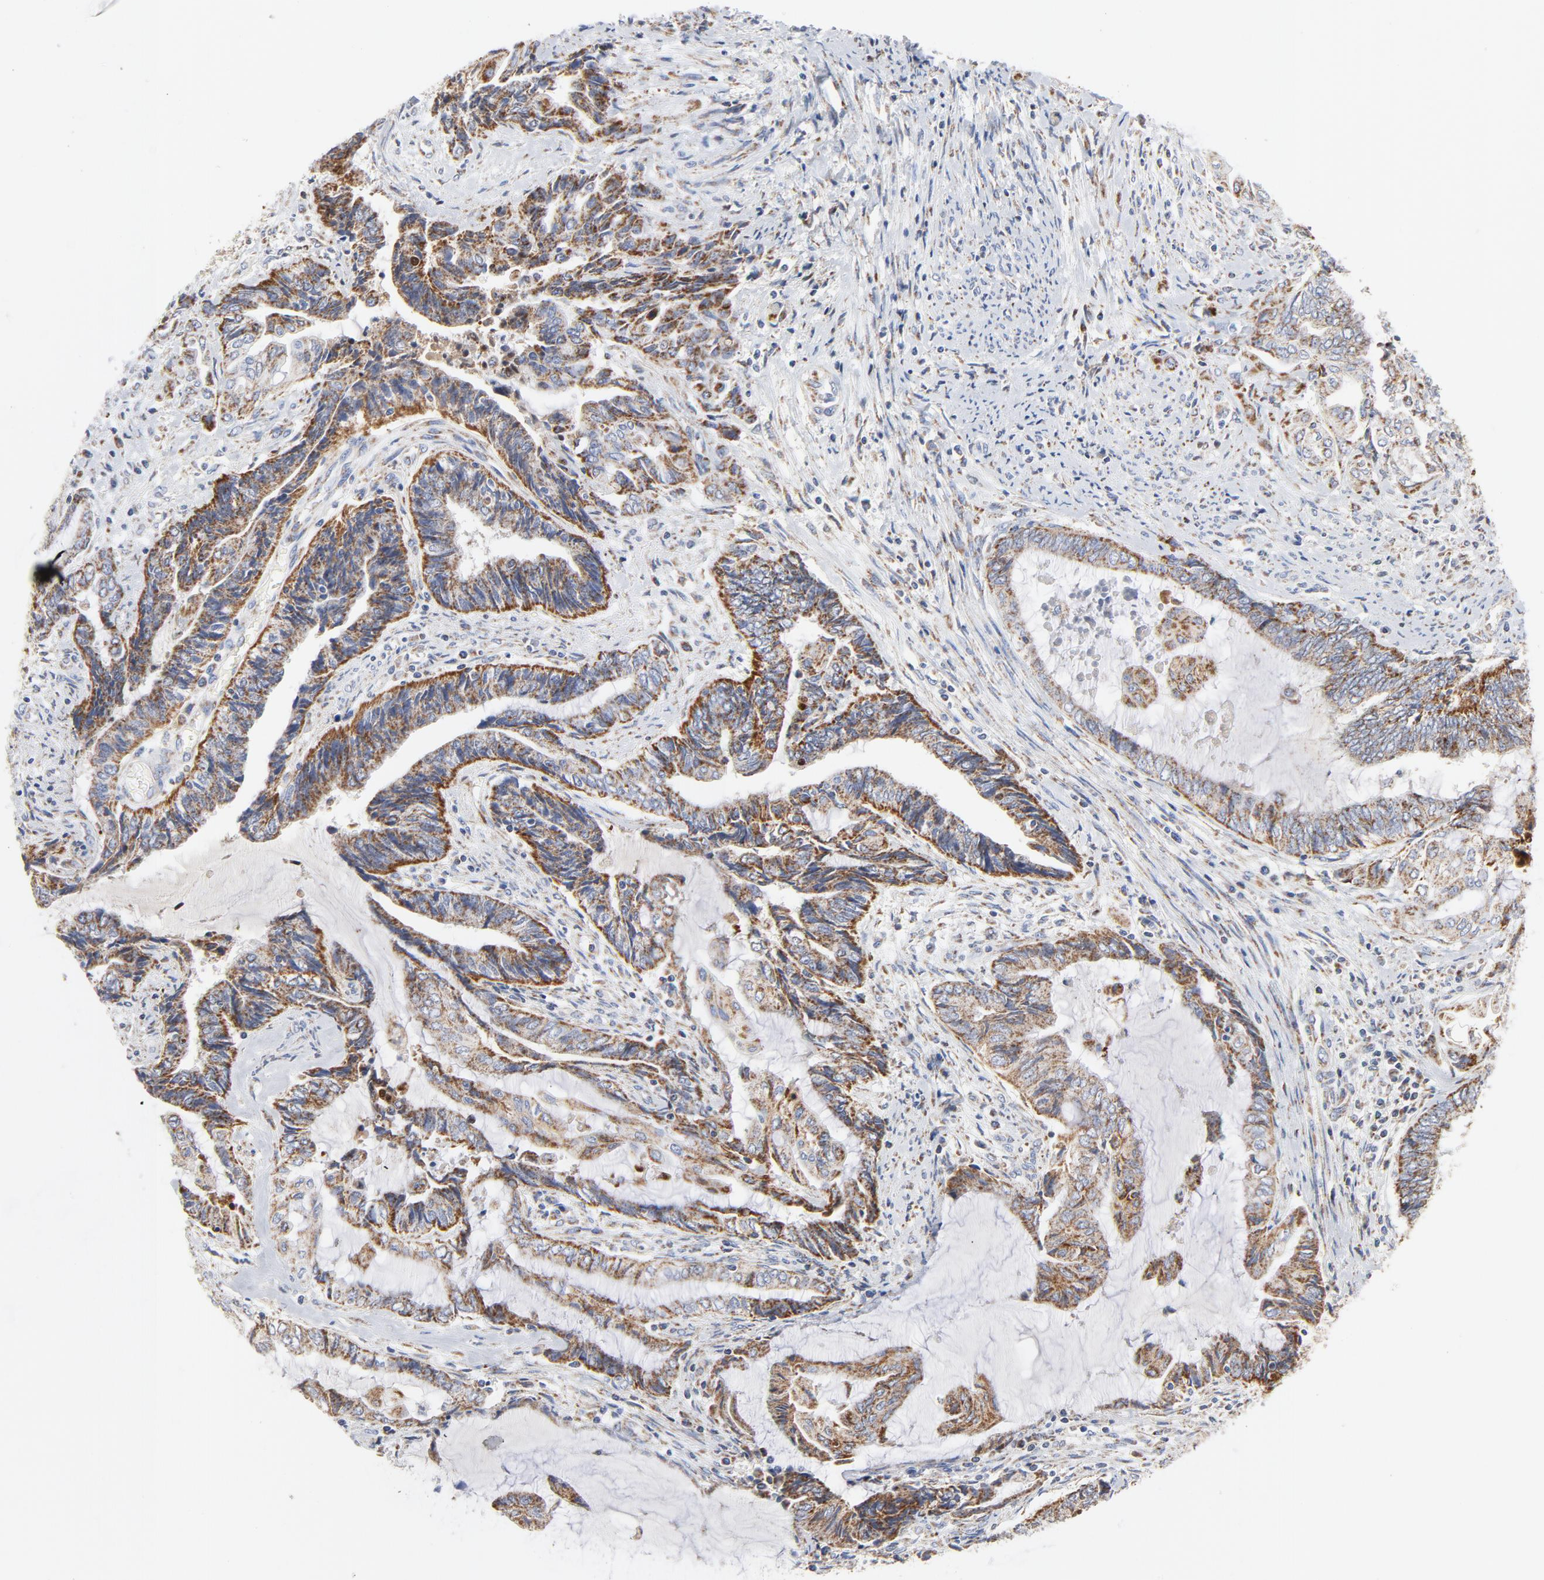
{"staining": {"intensity": "strong", "quantity": ">75%", "location": "cytoplasmic/membranous"}, "tissue": "endometrial cancer", "cell_type": "Tumor cells", "image_type": "cancer", "snomed": [{"axis": "morphology", "description": "Adenocarcinoma, NOS"}, {"axis": "topography", "description": "Uterus"}, {"axis": "topography", "description": "Endometrium"}], "caption": "Endometrial cancer (adenocarcinoma) was stained to show a protein in brown. There is high levels of strong cytoplasmic/membranous staining in about >75% of tumor cells.", "gene": "DIABLO", "patient": {"sex": "female", "age": 70}}